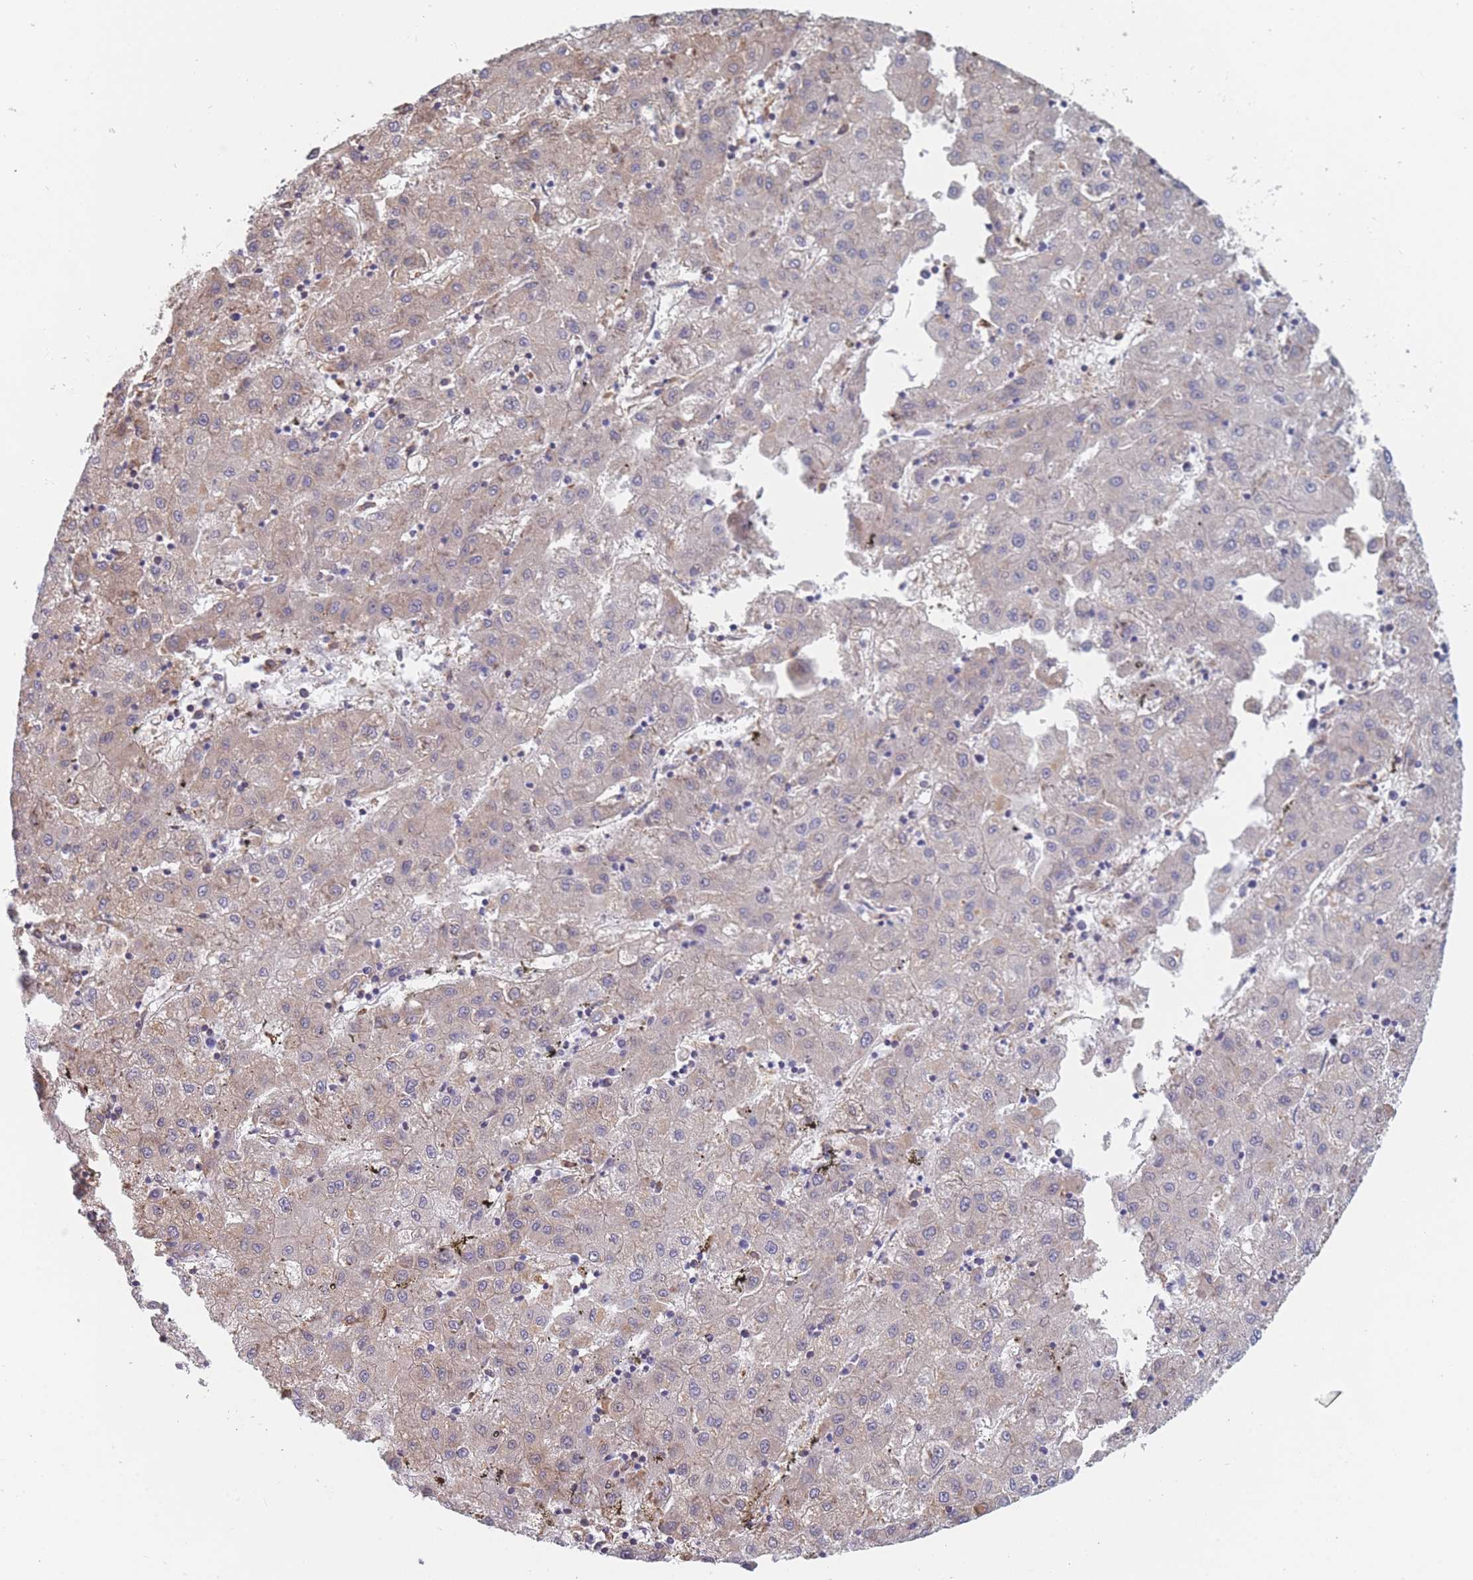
{"staining": {"intensity": "weak", "quantity": "25%-75%", "location": "cytoplasmic/membranous"}, "tissue": "liver cancer", "cell_type": "Tumor cells", "image_type": "cancer", "snomed": [{"axis": "morphology", "description": "Carcinoma, Hepatocellular, NOS"}, {"axis": "topography", "description": "Liver"}], "caption": "Protein staining shows weak cytoplasmic/membranous staining in approximately 25%-75% of tumor cells in liver cancer (hepatocellular carcinoma). The staining was performed using DAB (3,3'-diaminobenzidine) to visualize the protein expression in brown, while the nuclei were stained in blue with hematoxylin (Magnification: 20x).", "gene": "OR7C2", "patient": {"sex": "male", "age": 72}}